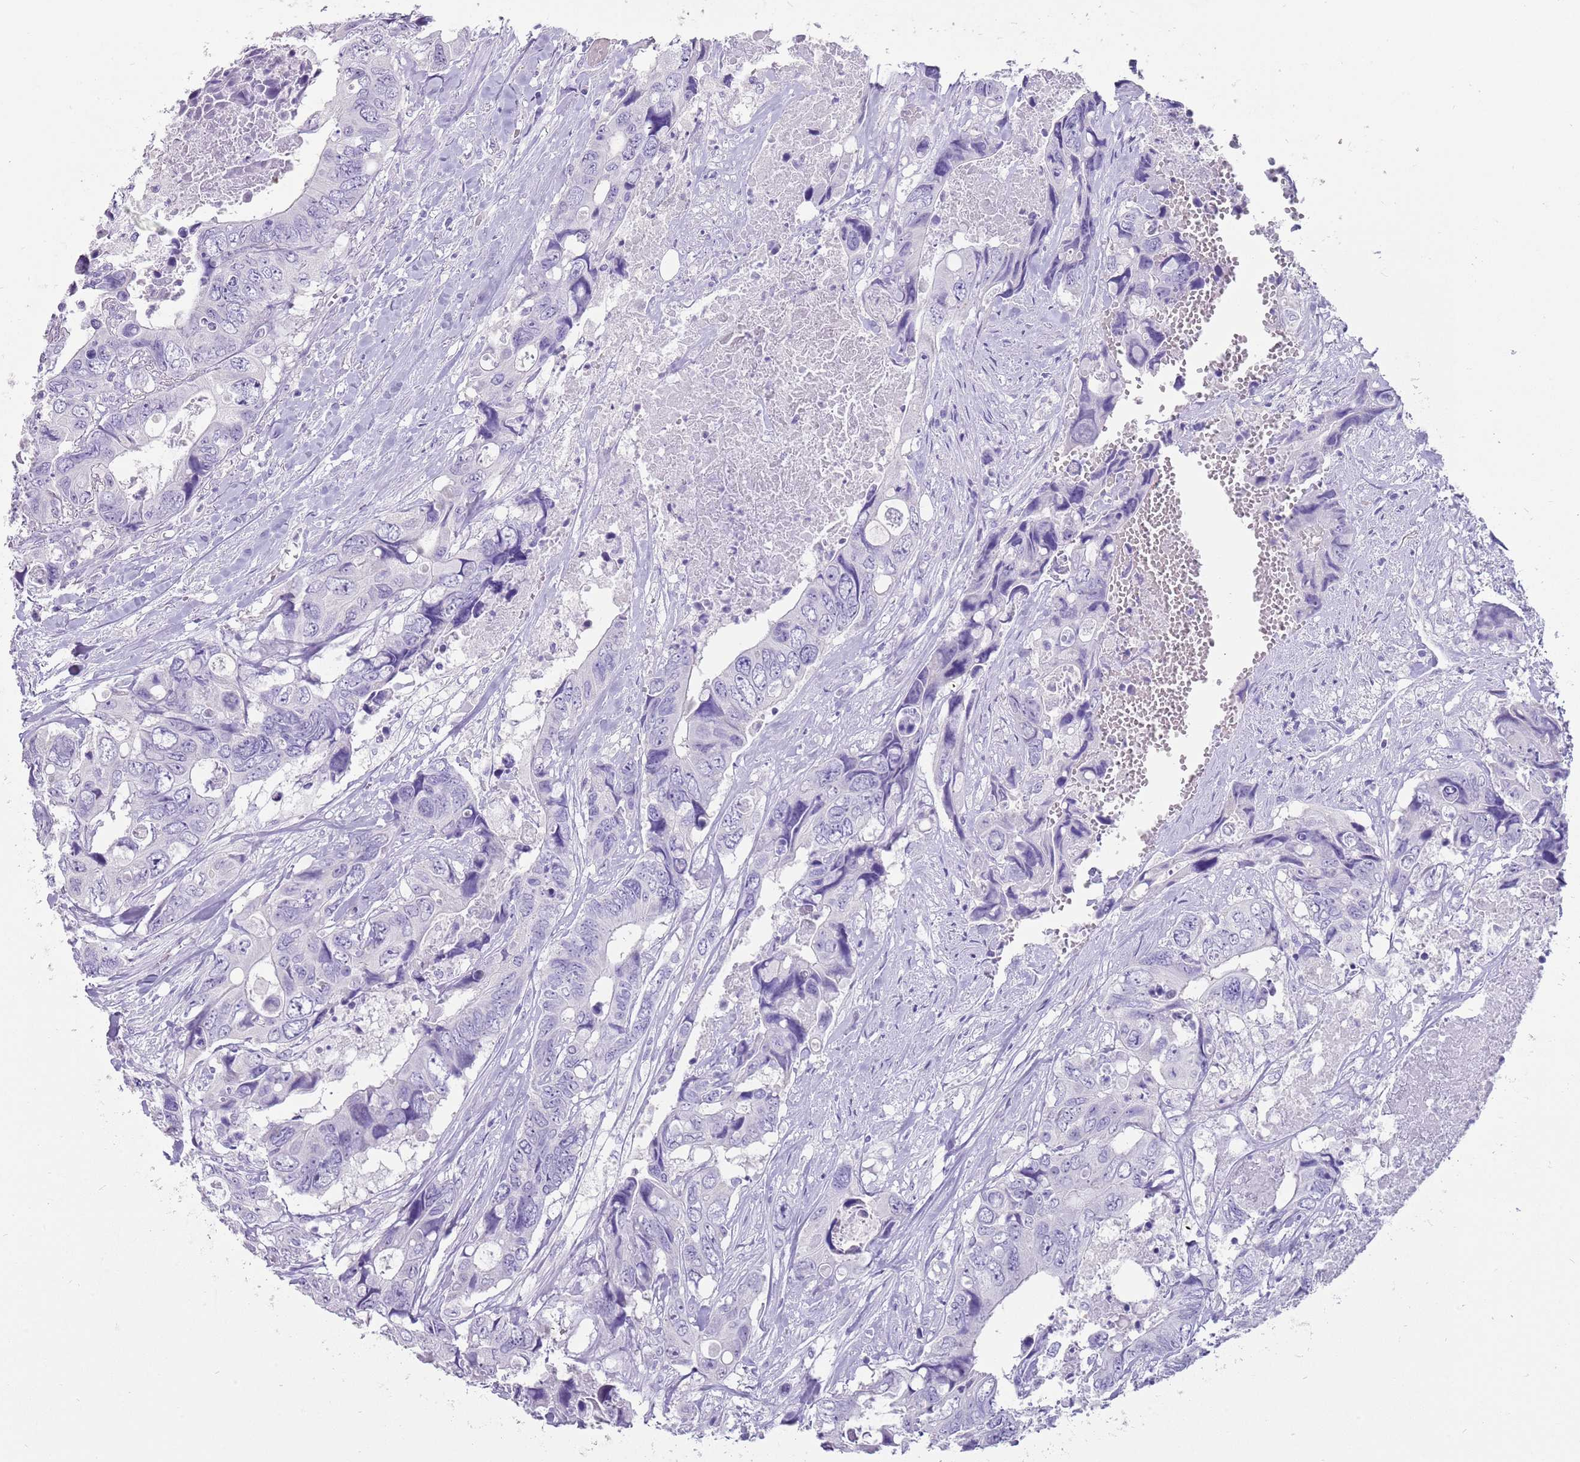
{"staining": {"intensity": "negative", "quantity": "none", "location": "none"}, "tissue": "colorectal cancer", "cell_type": "Tumor cells", "image_type": "cancer", "snomed": [{"axis": "morphology", "description": "Adenocarcinoma, NOS"}, {"axis": "topography", "description": "Rectum"}], "caption": "An image of colorectal cancer stained for a protein demonstrates no brown staining in tumor cells.", "gene": "NBPF3", "patient": {"sex": "male", "age": 57}}